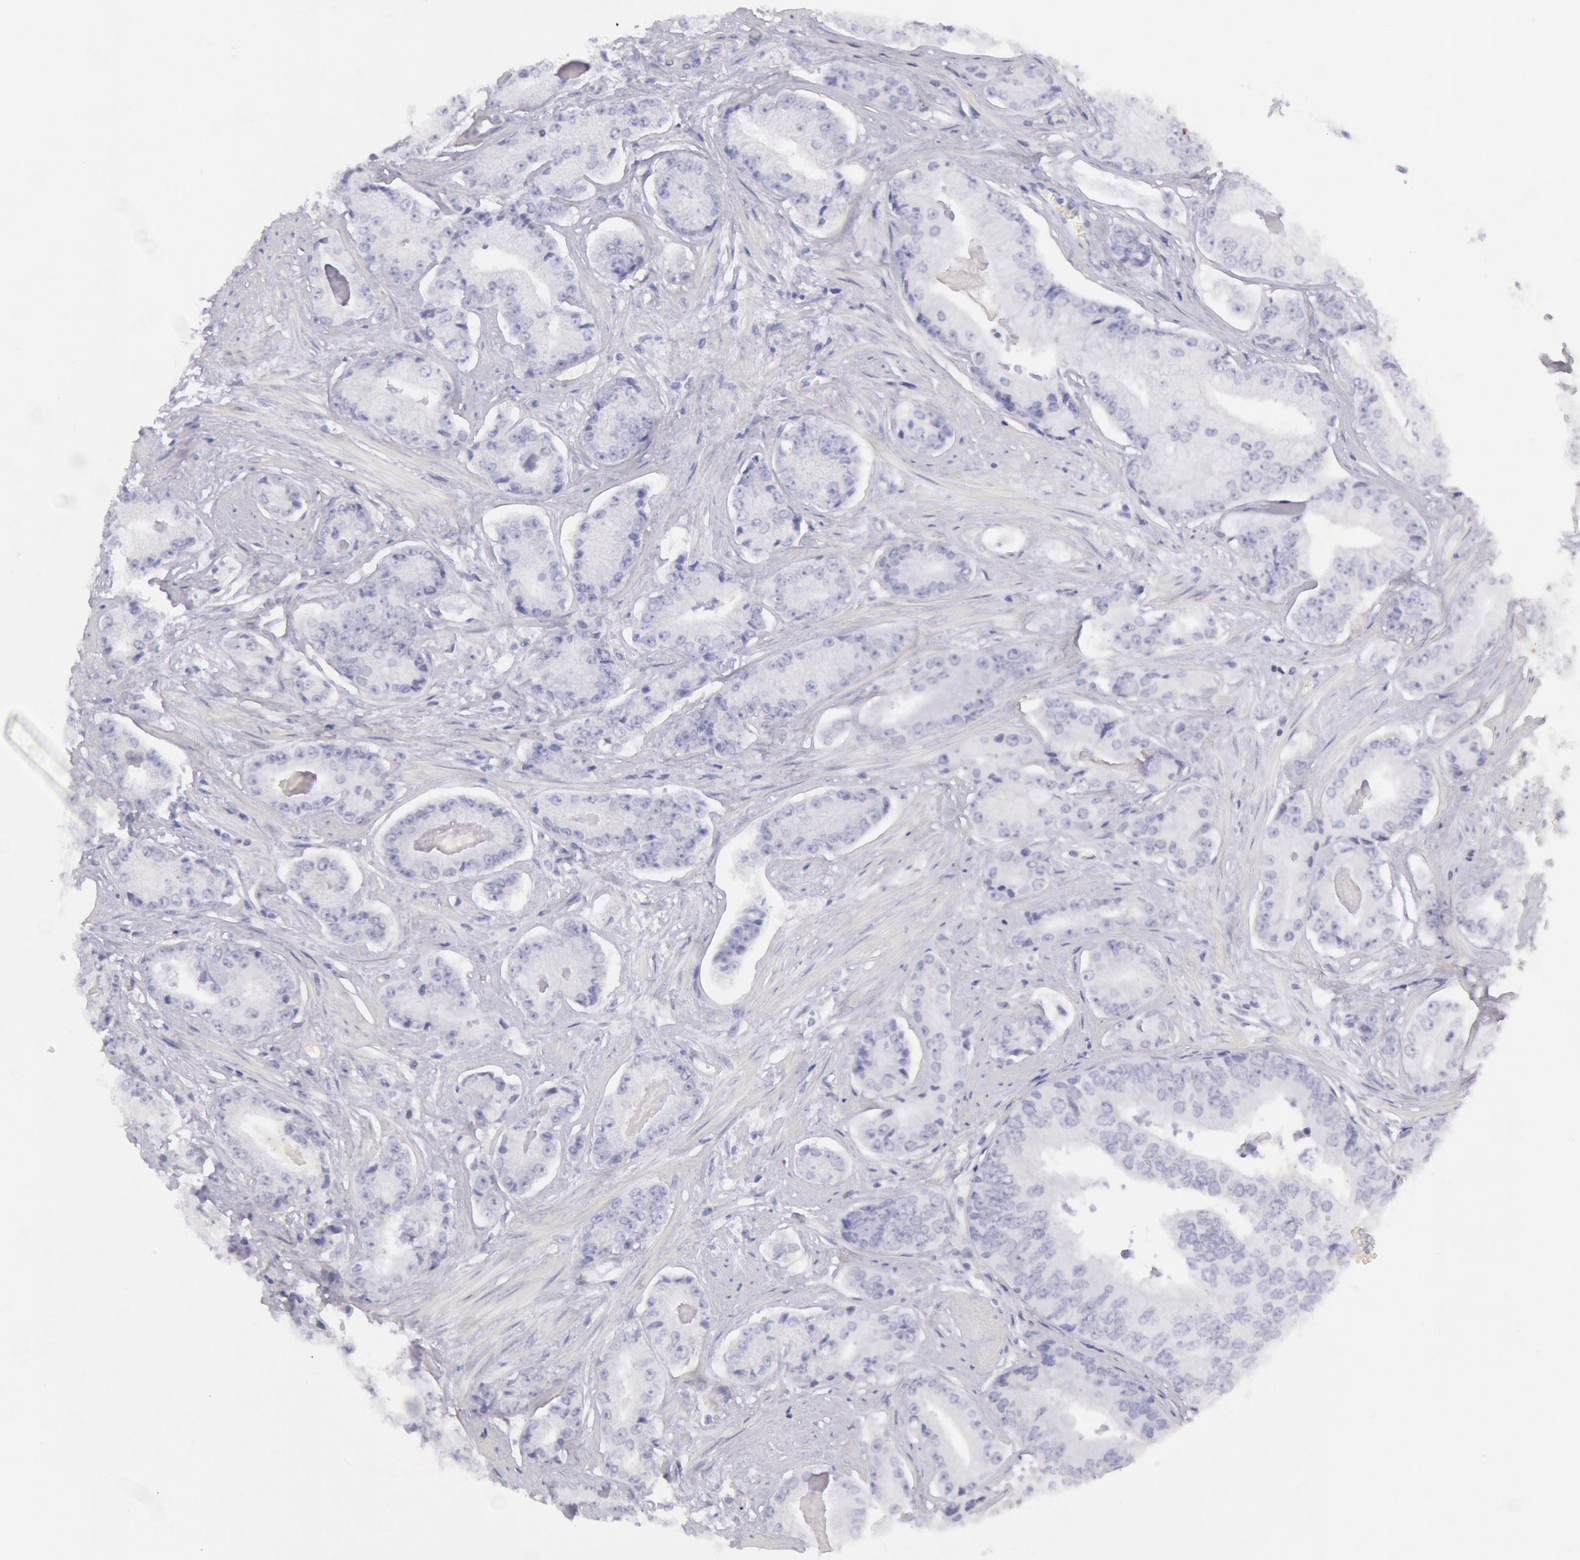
{"staining": {"intensity": "negative", "quantity": "none", "location": "none"}, "tissue": "prostate cancer", "cell_type": "Tumor cells", "image_type": "cancer", "snomed": [{"axis": "morphology", "description": "Adenocarcinoma, High grade"}, {"axis": "topography", "description": "Prostate"}], "caption": "Immunohistochemistry (IHC) of human prostate high-grade adenocarcinoma displays no positivity in tumor cells. (DAB (3,3'-diaminobenzidine) IHC with hematoxylin counter stain).", "gene": "FRMD6", "patient": {"sex": "male", "age": 56}}